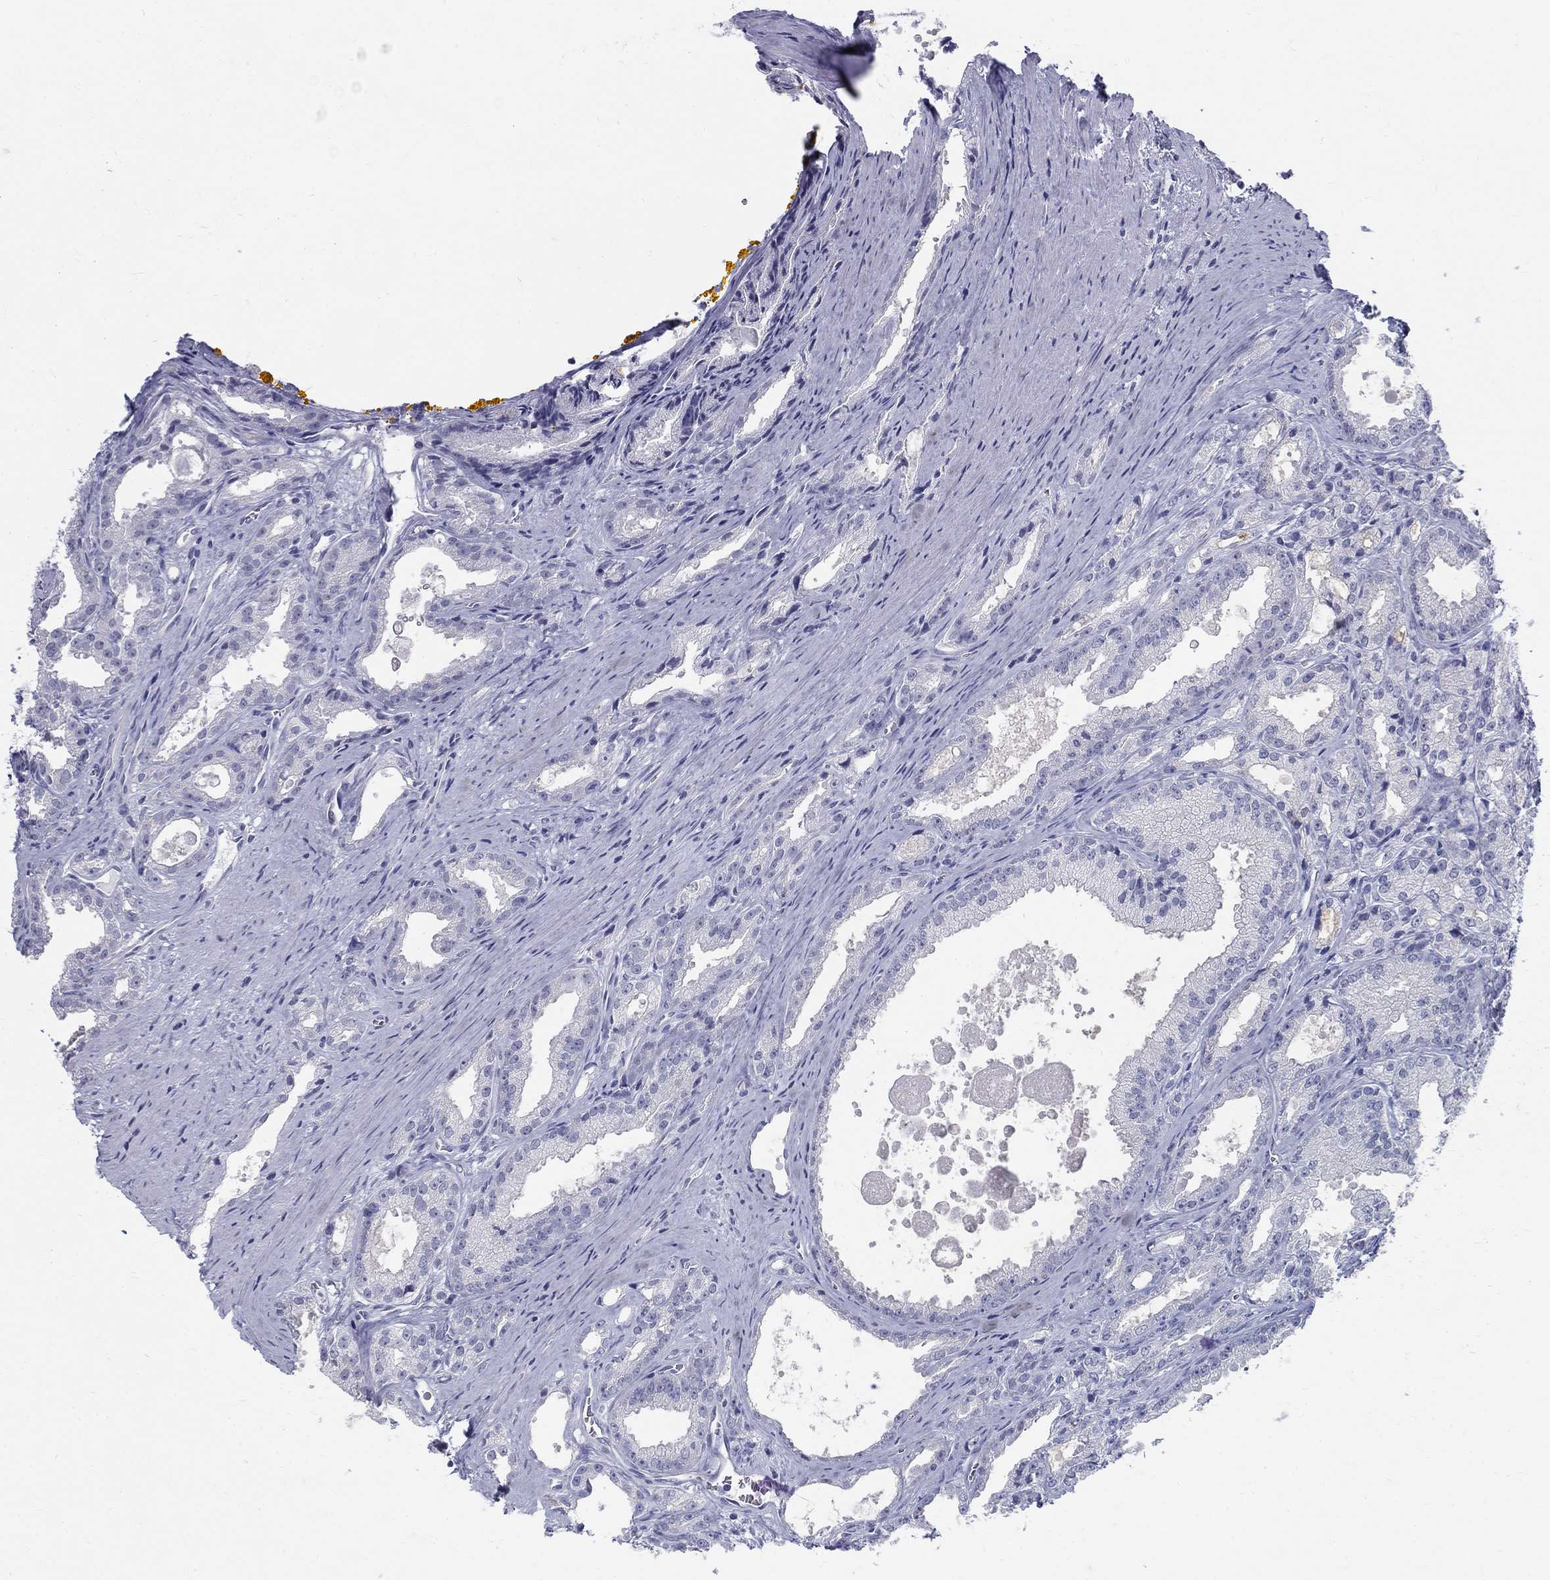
{"staining": {"intensity": "negative", "quantity": "none", "location": "none"}, "tissue": "prostate cancer", "cell_type": "Tumor cells", "image_type": "cancer", "snomed": [{"axis": "morphology", "description": "Adenocarcinoma, NOS"}, {"axis": "morphology", "description": "Adenocarcinoma, High grade"}, {"axis": "topography", "description": "Prostate"}], "caption": "Tumor cells show no significant positivity in adenocarcinoma (prostate).", "gene": "MAGEB6", "patient": {"sex": "male", "age": 70}}